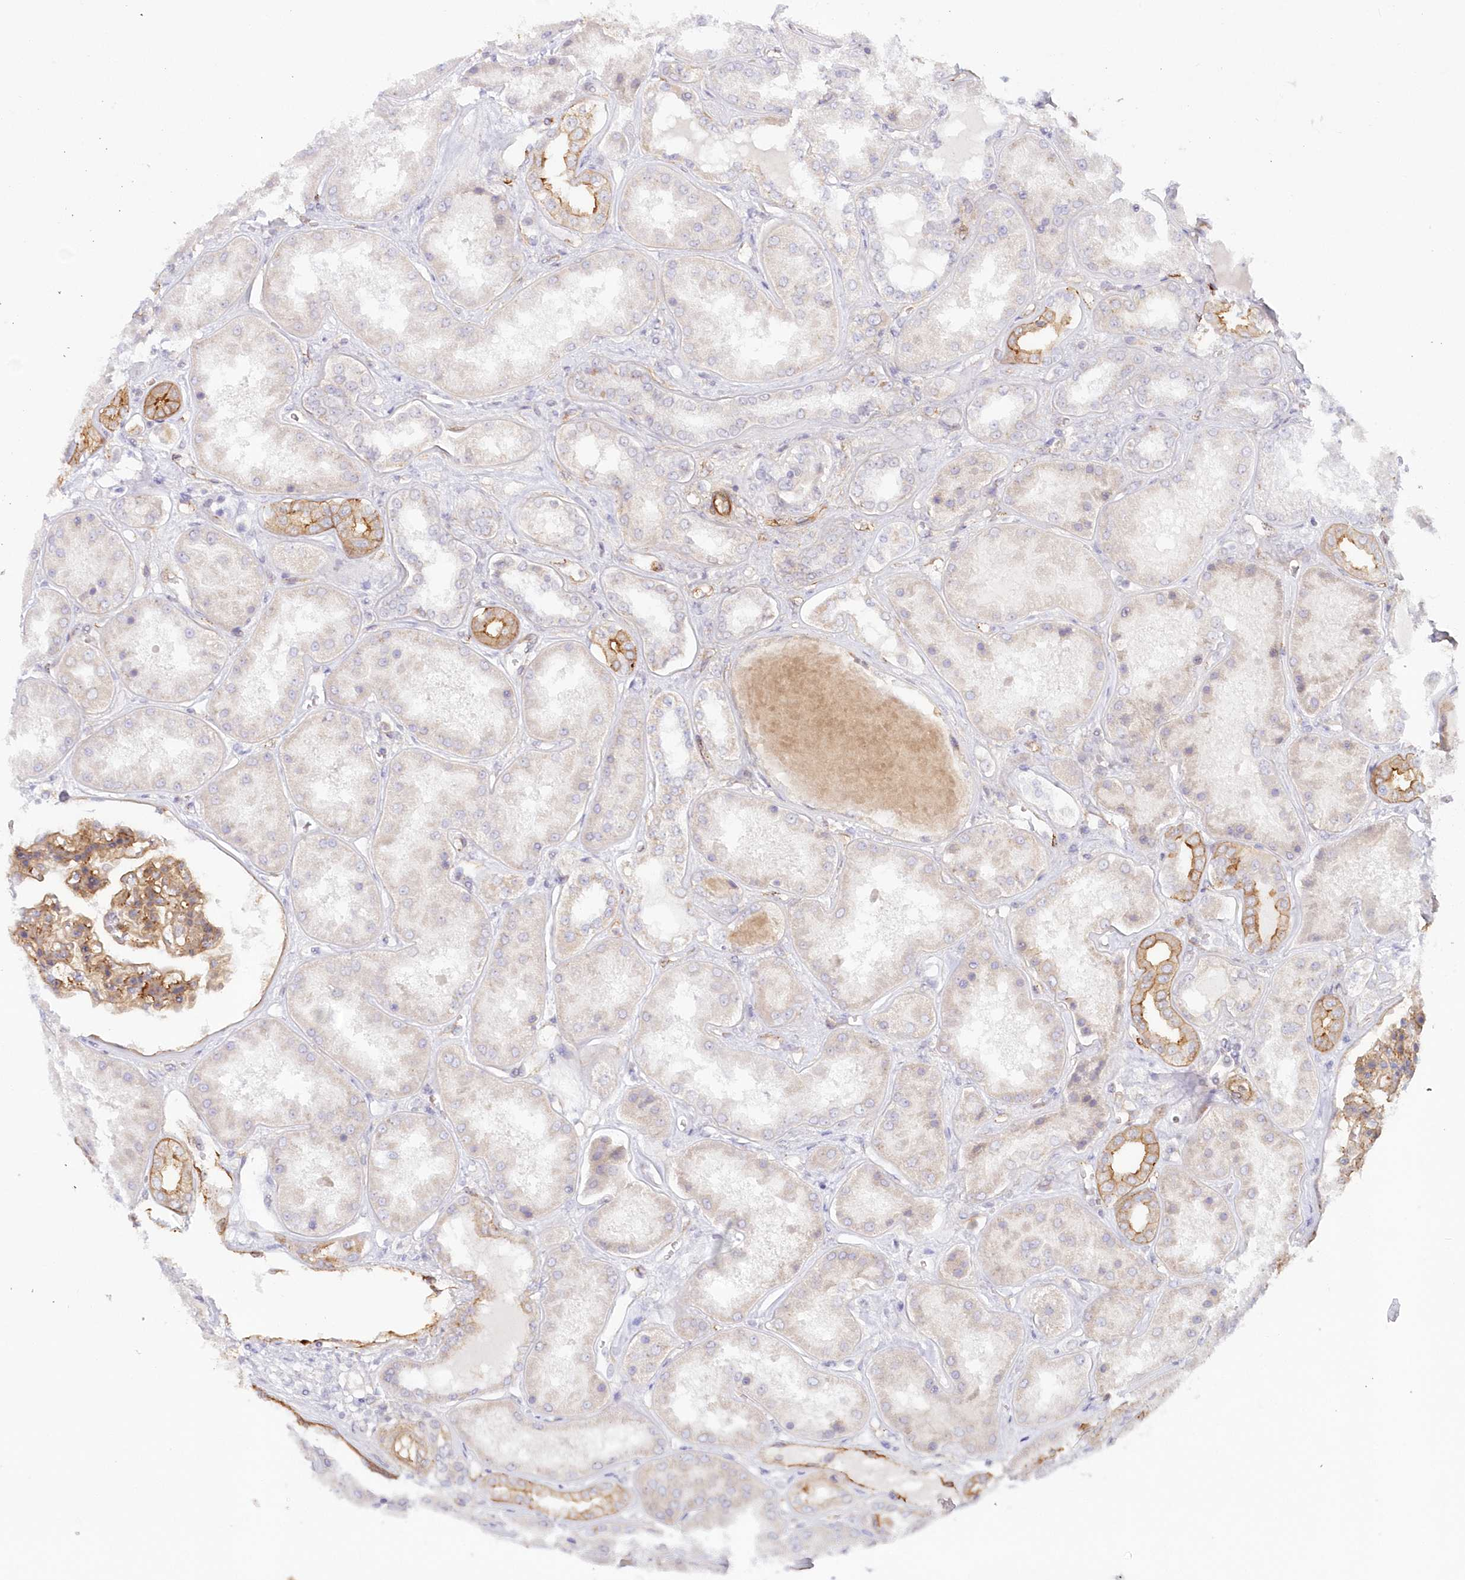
{"staining": {"intensity": "strong", "quantity": ">75%", "location": "cytoplasmic/membranous"}, "tissue": "kidney", "cell_type": "Cells in glomeruli", "image_type": "normal", "snomed": [{"axis": "morphology", "description": "Normal tissue, NOS"}, {"axis": "topography", "description": "Kidney"}], "caption": "Kidney stained with a brown dye exhibits strong cytoplasmic/membranous positive expression in about >75% of cells in glomeruli.", "gene": "AFAP1L2", "patient": {"sex": "female", "age": 56}}